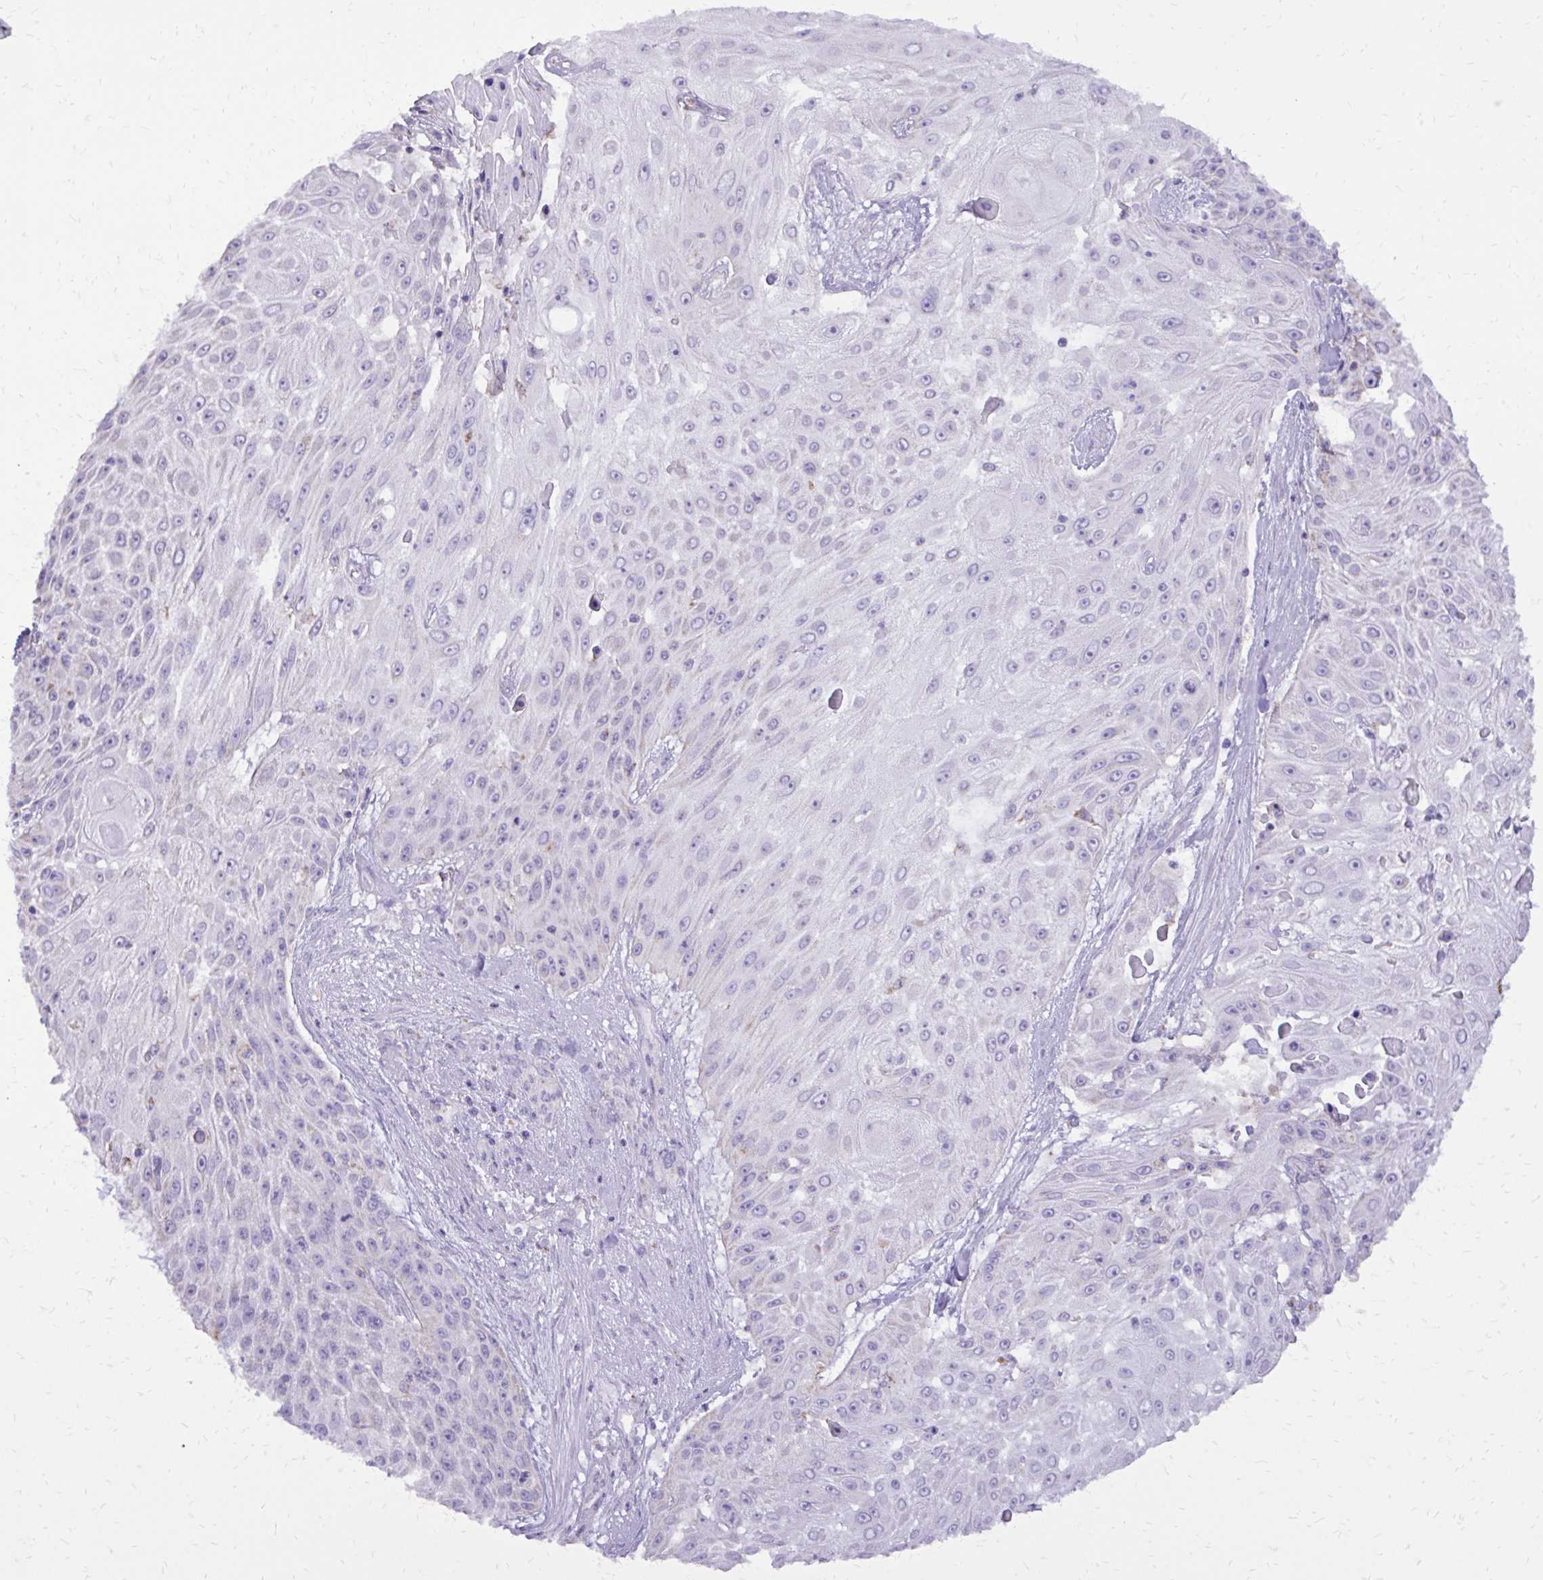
{"staining": {"intensity": "negative", "quantity": "none", "location": "none"}, "tissue": "skin cancer", "cell_type": "Tumor cells", "image_type": "cancer", "snomed": [{"axis": "morphology", "description": "Squamous cell carcinoma, NOS"}, {"axis": "topography", "description": "Skin"}], "caption": "Tumor cells show no significant protein positivity in skin squamous cell carcinoma.", "gene": "CAT", "patient": {"sex": "female", "age": 86}}